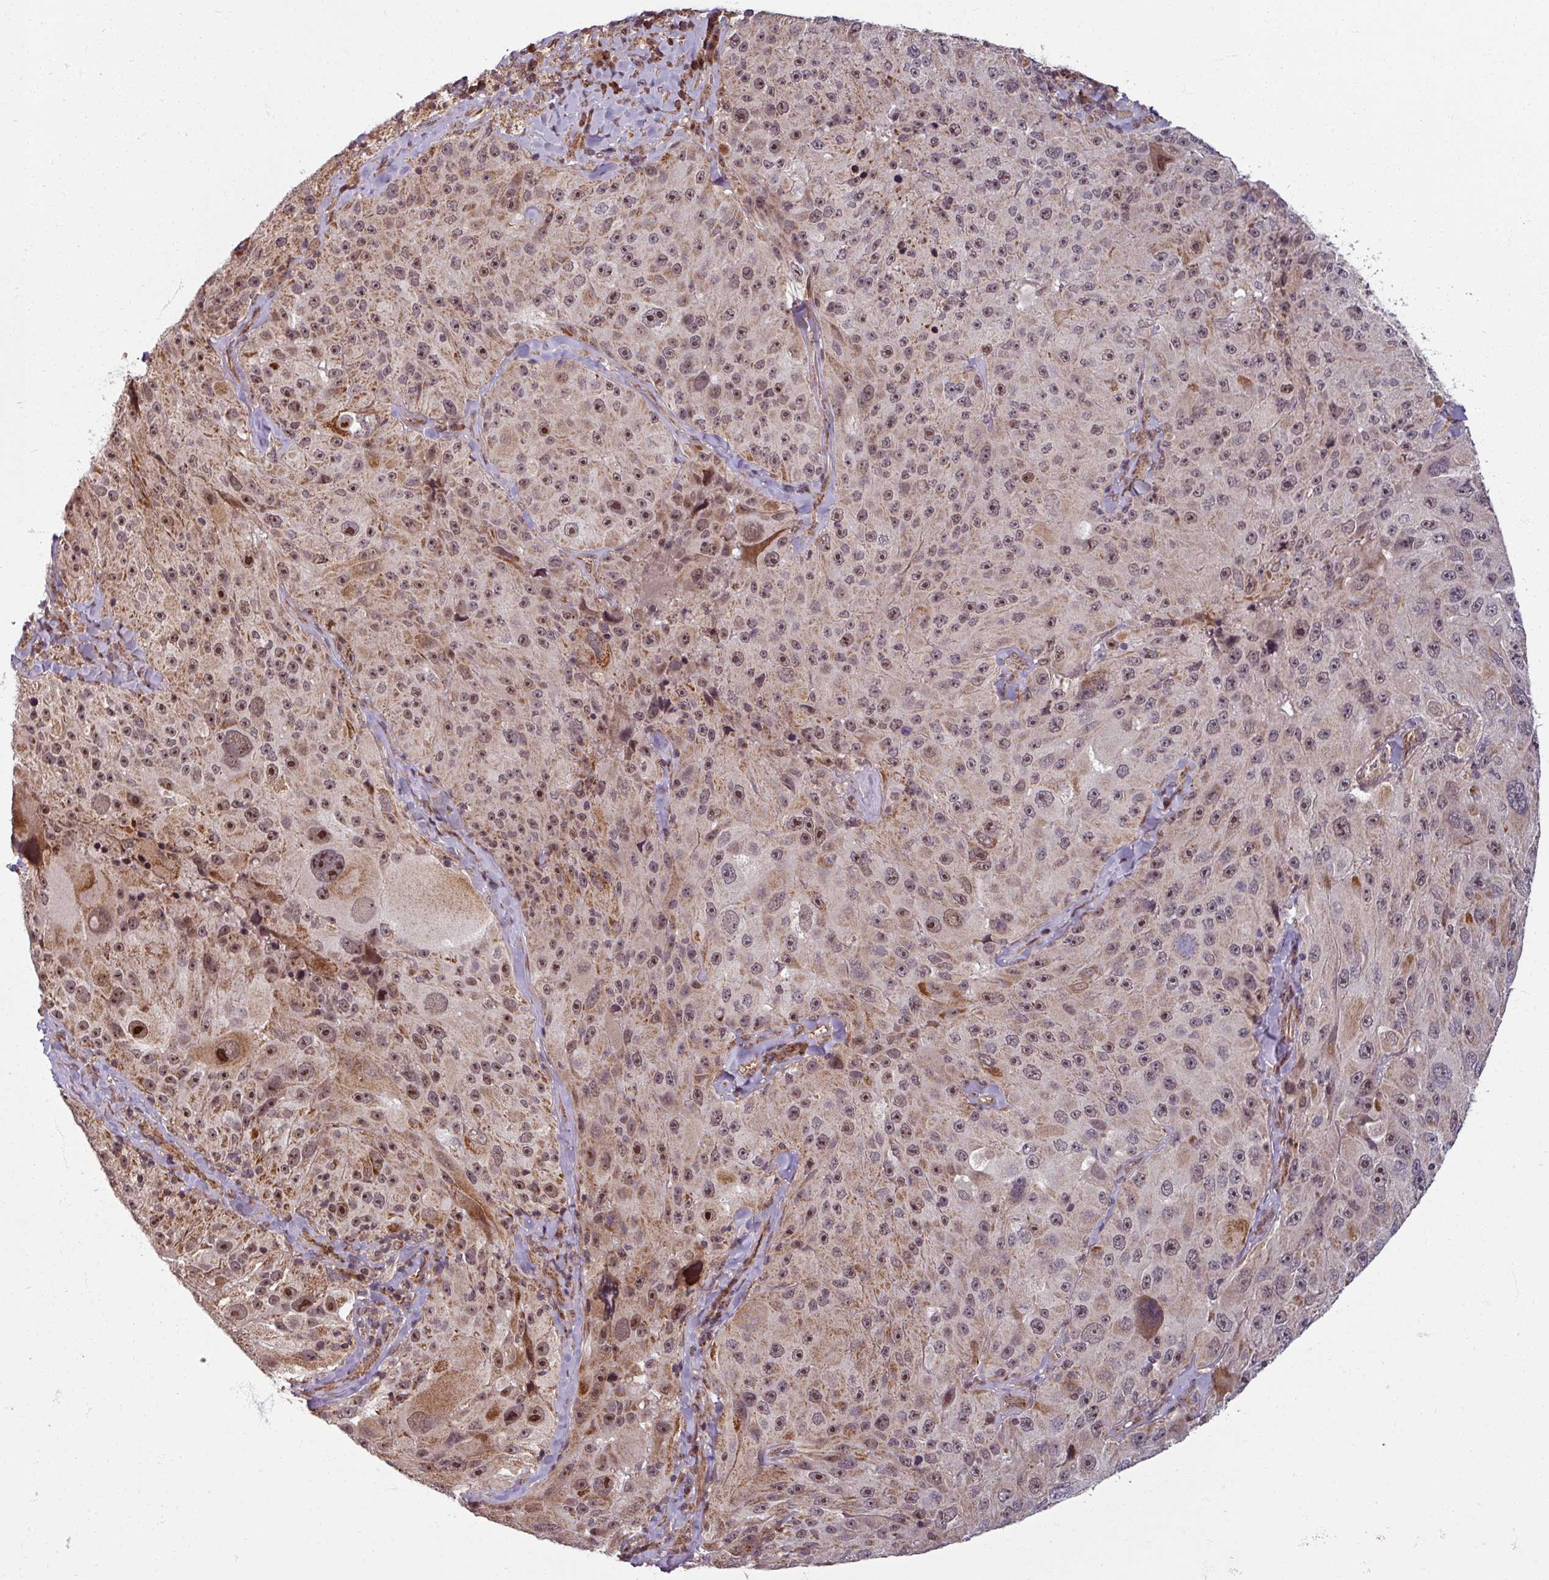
{"staining": {"intensity": "strong", "quantity": ">75%", "location": "nuclear"}, "tissue": "melanoma", "cell_type": "Tumor cells", "image_type": "cancer", "snomed": [{"axis": "morphology", "description": "Malignant melanoma, Metastatic site"}, {"axis": "topography", "description": "Lymph node"}], "caption": "Protein analysis of melanoma tissue shows strong nuclear positivity in about >75% of tumor cells.", "gene": "SWI5", "patient": {"sex": "male", "age": 62}}